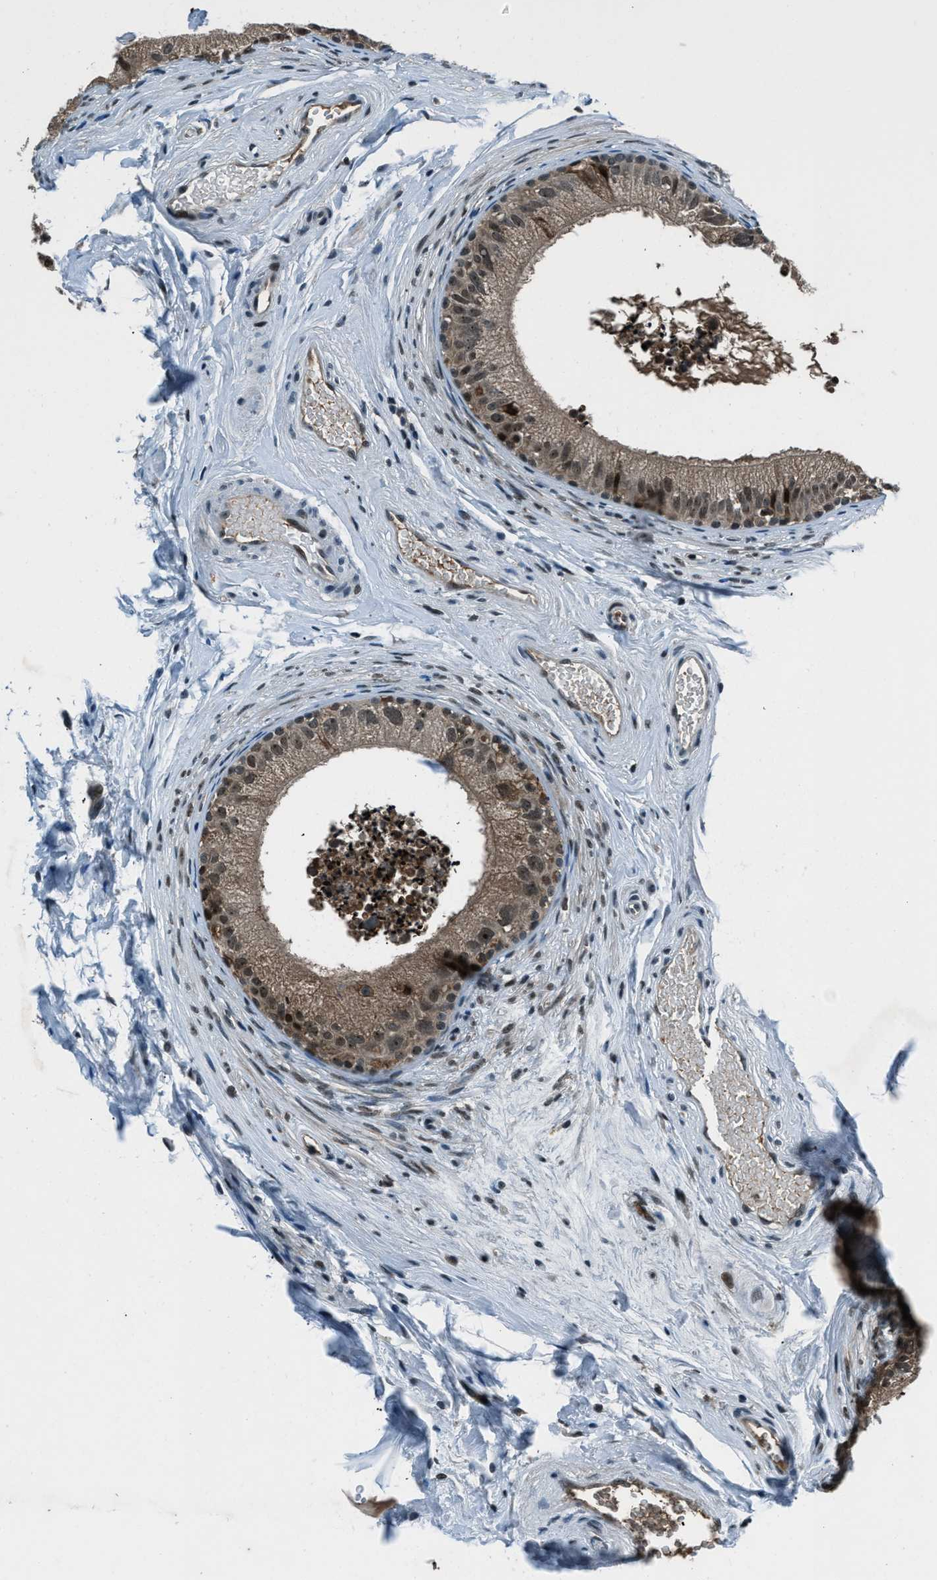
{"staining": {"intensity": "weak", "quantity": "25%-75%", "location": "cytoplasmic/membranous,nuclear"}, "tissue": "epididymis", "cell_type": "Glandular cells", "image_type": "normal", "snomed": [{"axis": "morphology", "description": "Normal tissue, NOS"}, {"axis": "topography", "description": "Epididymis"}], "caption": "Immunohistochemical staining of normal human epididymis shows 25%-75% levels of weak cytoplasmic/membranous,nuclear protein staining in approximately 25%-75% of glandular cells.", "gene": "ACTL9", "patient": {"sex": "male", "age": 56}}